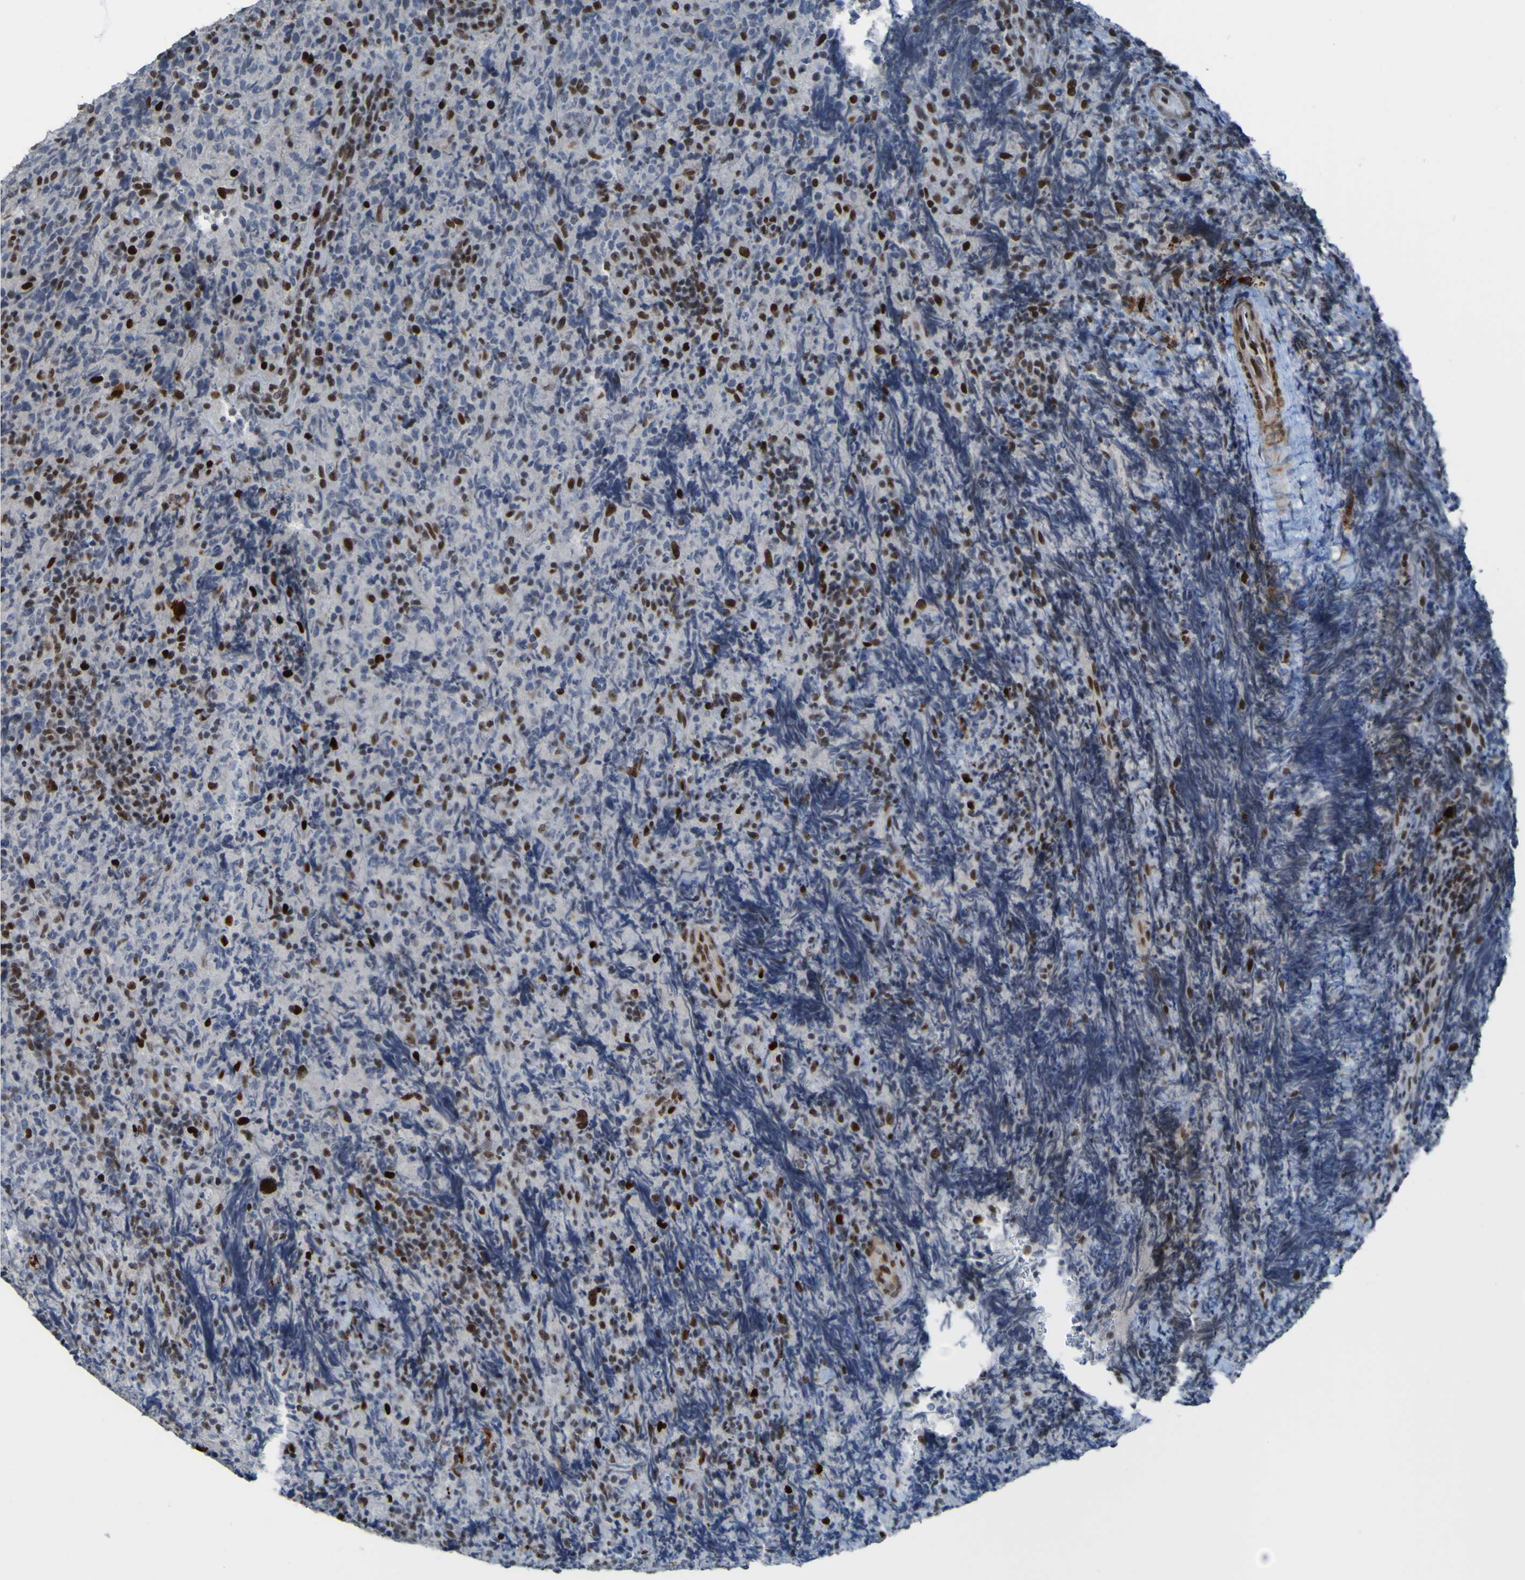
{"staining": {"intensity": "strong", "quantity": "25%-75%", "location": "nuclear"}, "tissue": "lymphoma", "cell_type": "Tumor cells", "image_type": "cancer", "snomed": [{"axis": "morphology", "description": "Malignant lymphoma, non-Hodgkin's type, High grade"}, {"axis": "topography", "description": "Tonsil"}], "caption": "Lymphoma was stained to show a protein in brown. There is high levels of strong nuclear expression in approximately 25%-75% of tumor cells.", "gene": "PHF2", "patient": {"sex": "female", "age": 36}}